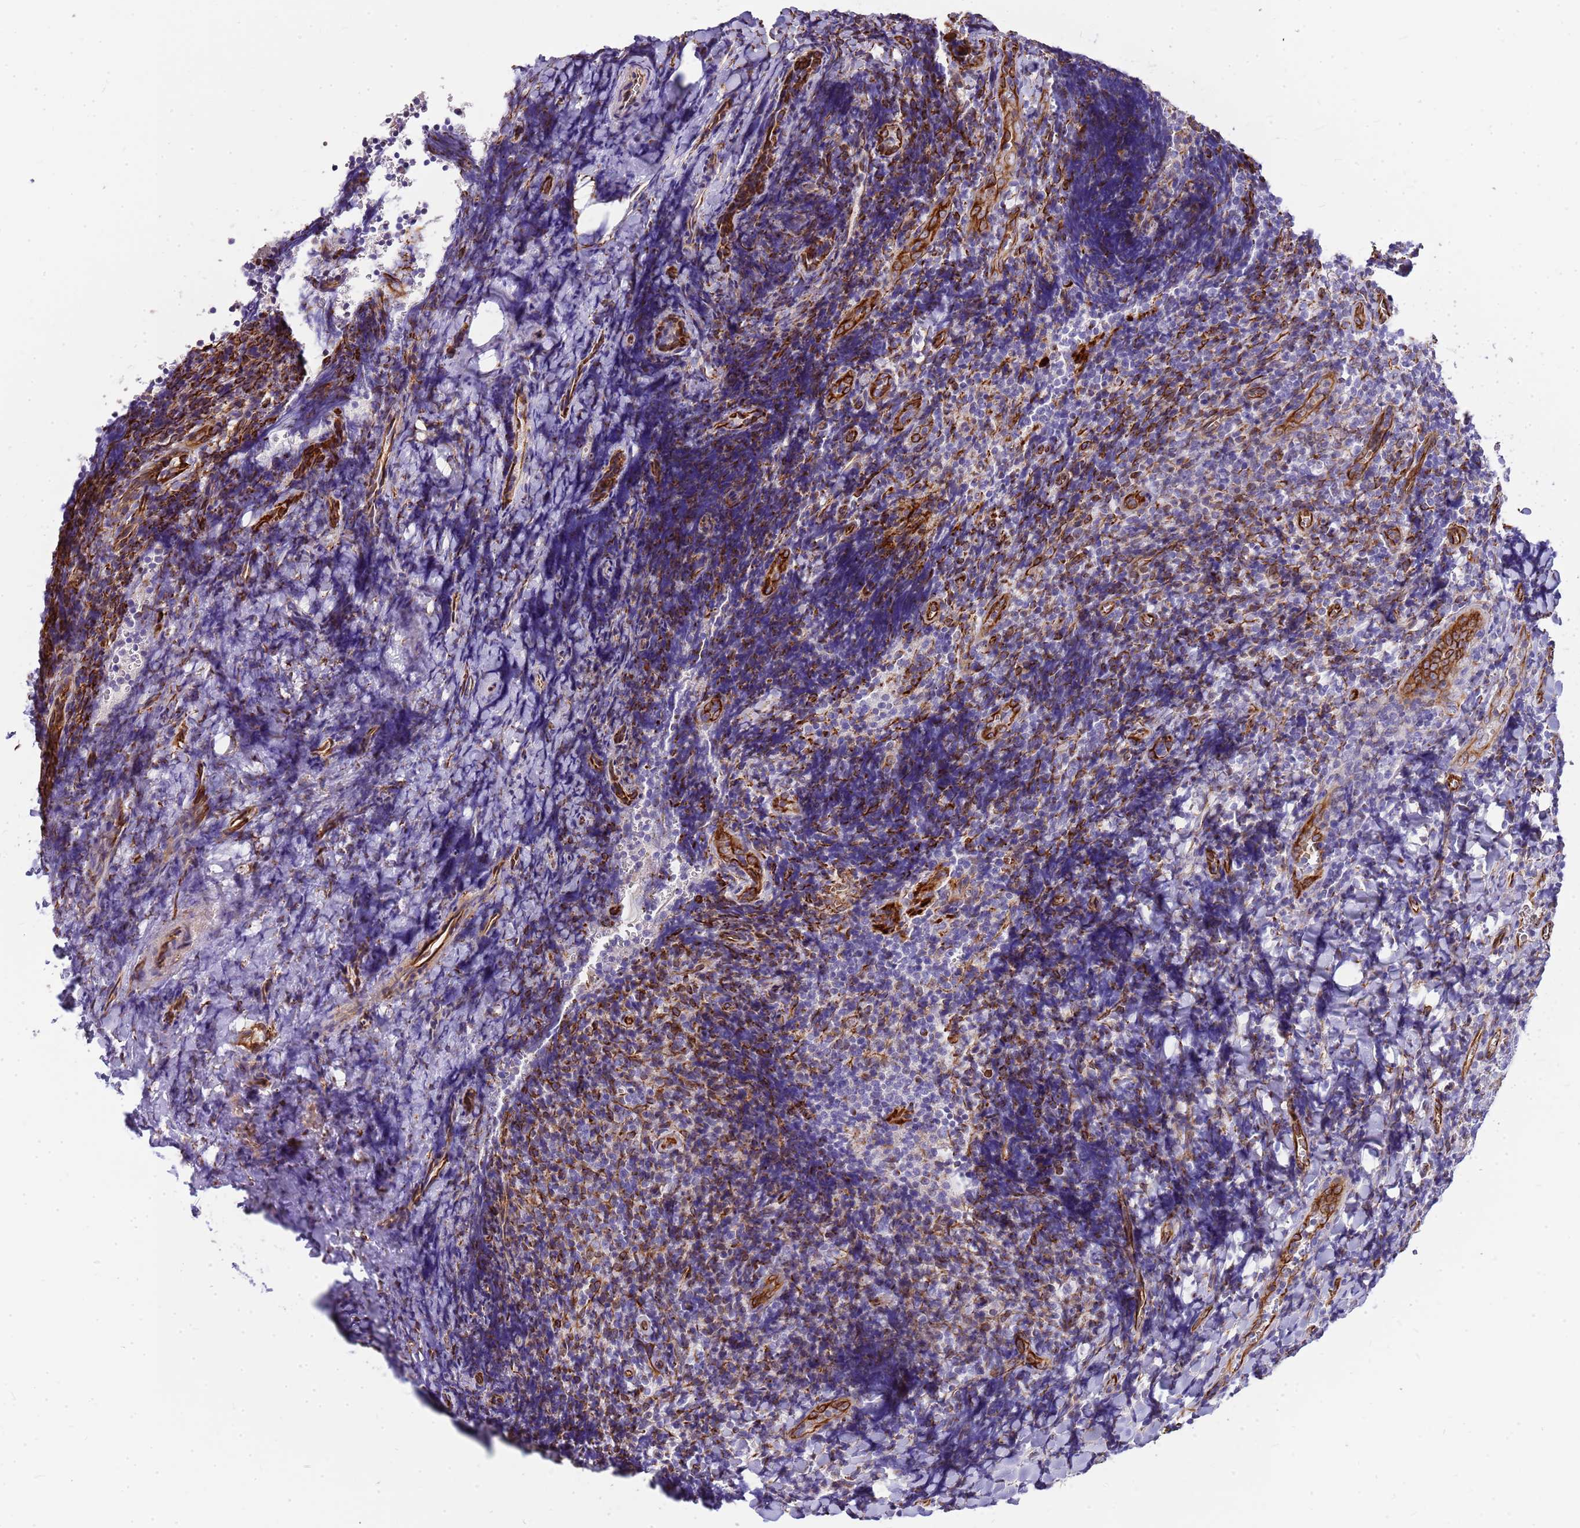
{"staining": {"intensity": "negative", "quantity": "none", "location": "none"}, "tissue": "tonsil", "cell_type": "Germinal center cells", "image_type": "normal", "snomed": [{"axis": "morphology", "description": "Normal tissue, NOS"}, {"axis": "topography", "description": "Tonsil"}], "caption": "Immunohistochemical staining of unremarkable tonsil reveals no significant expression in germinal center cells.", "gene": "ZDHHC1", "patient": {"sex": "male", "age": 27}}